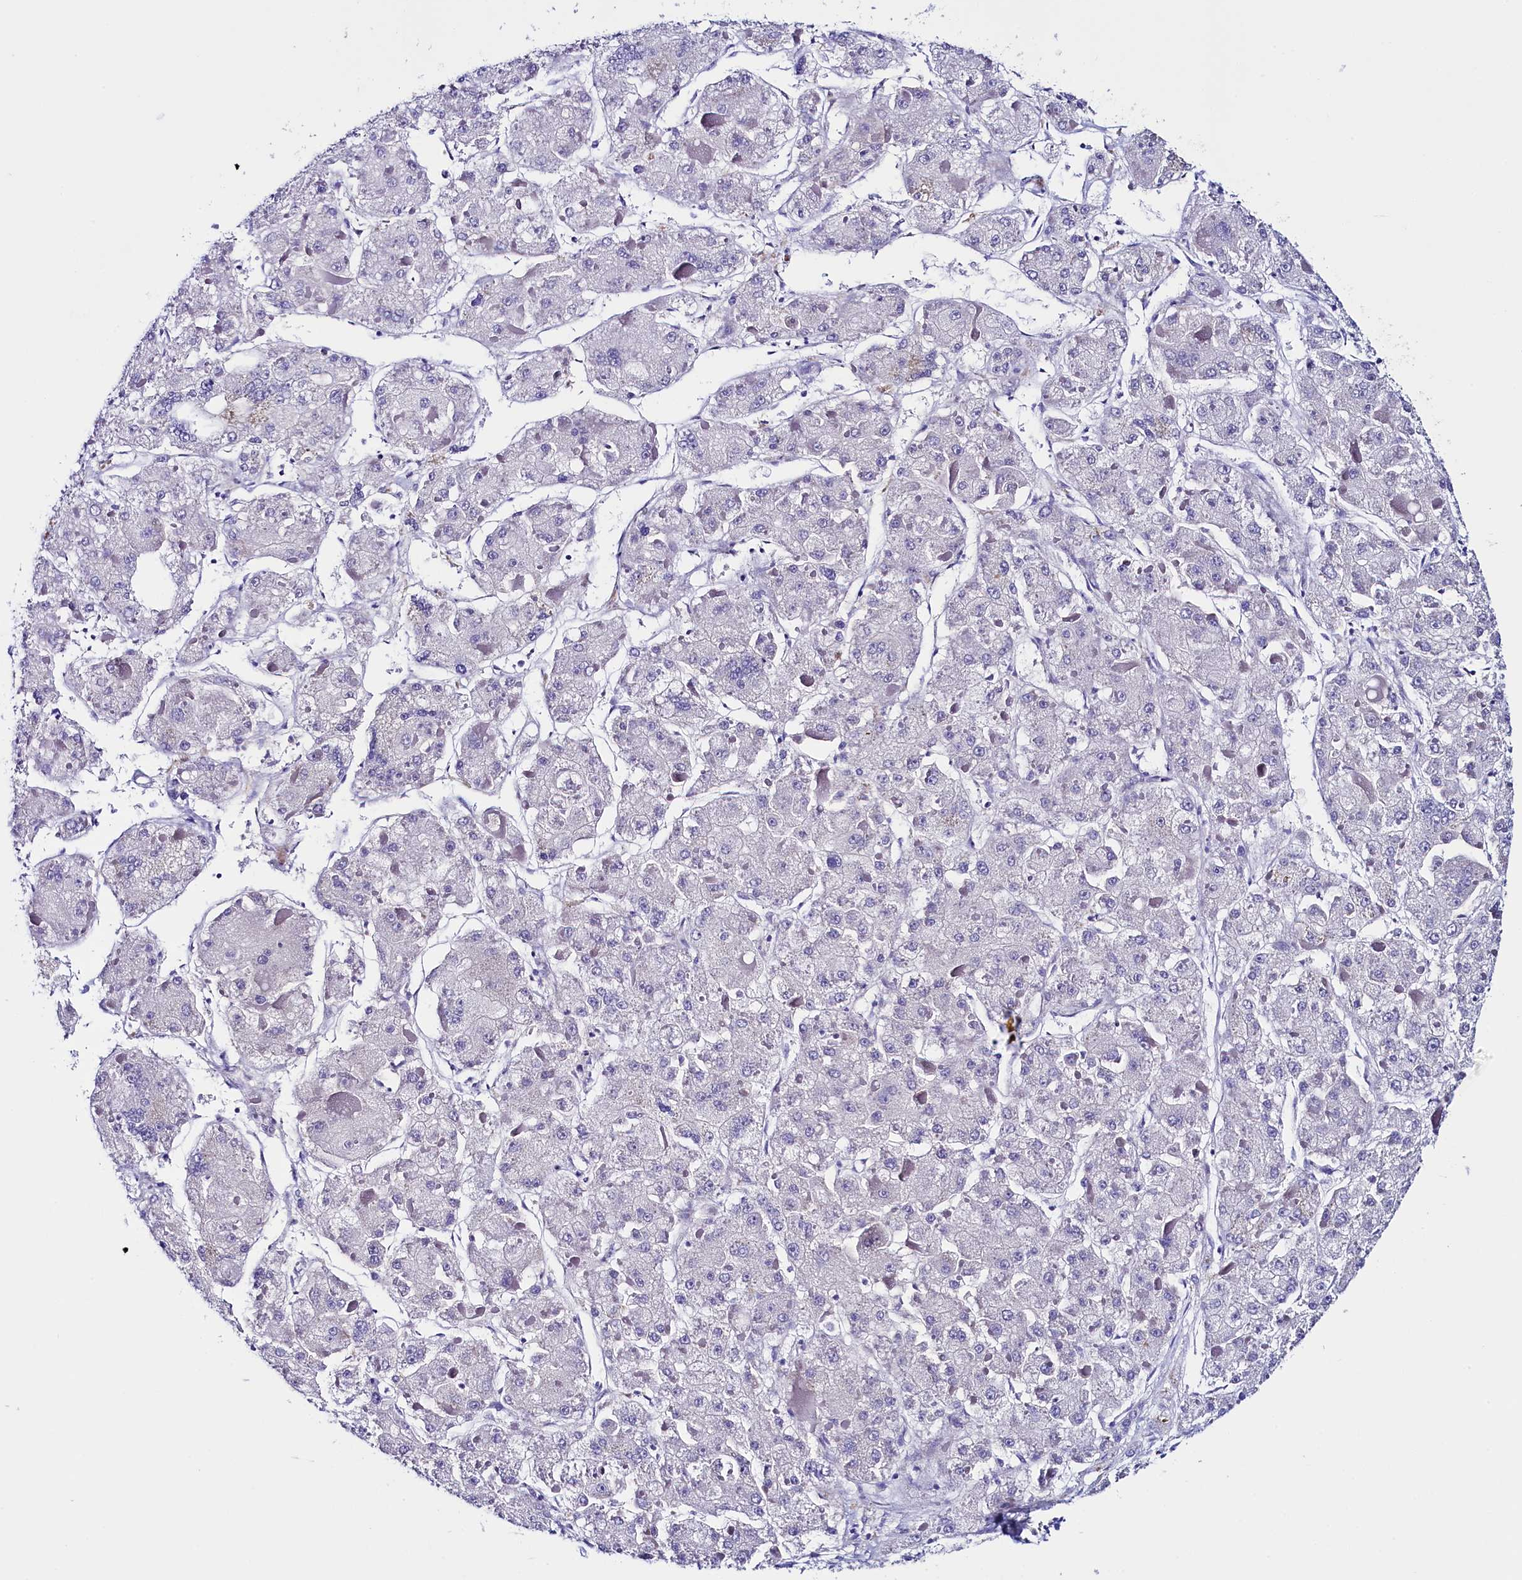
{"staining": {"intensity": "negative", "quantity": "none", "location": "none"}, "tissue": "liver cancer", "cell_type": "Tumor cells", "image_type": "cancer", "snomed": [{"axis": "morphology", "description": "Carcinoma, Hepatocellular, NOS"}, {"axis": "topography", "description": "Liver"}], "caption": "An IHC image of liver cancer (hepatocellular carcinoma) is shown. There is no staining in tumor cells of liver cancer (hepatocellular carcinoma).", "gene": "FLYWCH2", "patient": {"sex": "female", "age": 73}}